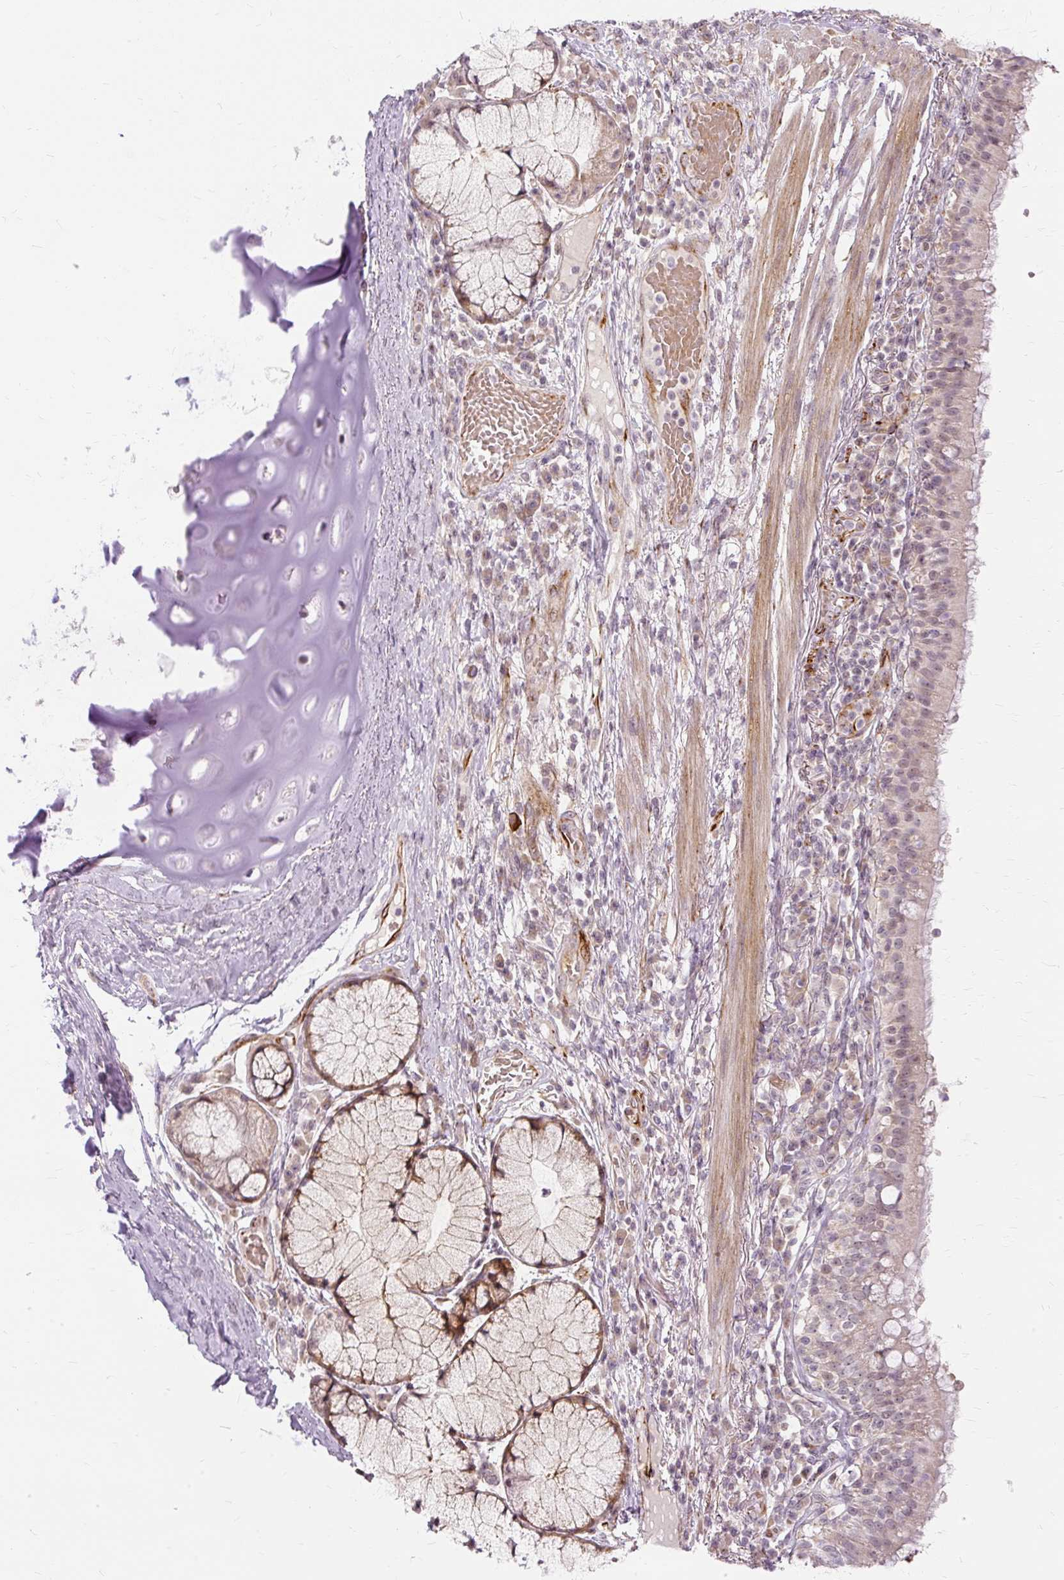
{"staining": {"intensity": "weak", "quantity": "25%-75%", "location": "cytoplasmic/membranous,nuclear"}, "tissue": "bronchus", "cell_type": "Respiratory epithelial cells", "image_type": "normal", "snomed": [{"axis": "morphology", "description": "Normal tissue, NOS"}, {"axis": "topography", "description": "Cartilage tissue"}, {"axis": "topography", "description": "Bronchus"}], "caption": "Immunohistochemical staining of benign human bronchus shows weak cytoplasmic/membranous,nuclear protein expression in approximately 25%-75% of respiratory epithelial cells.", "gene": "MMACHC", "patient": {"sex": "male", "age": 56}}